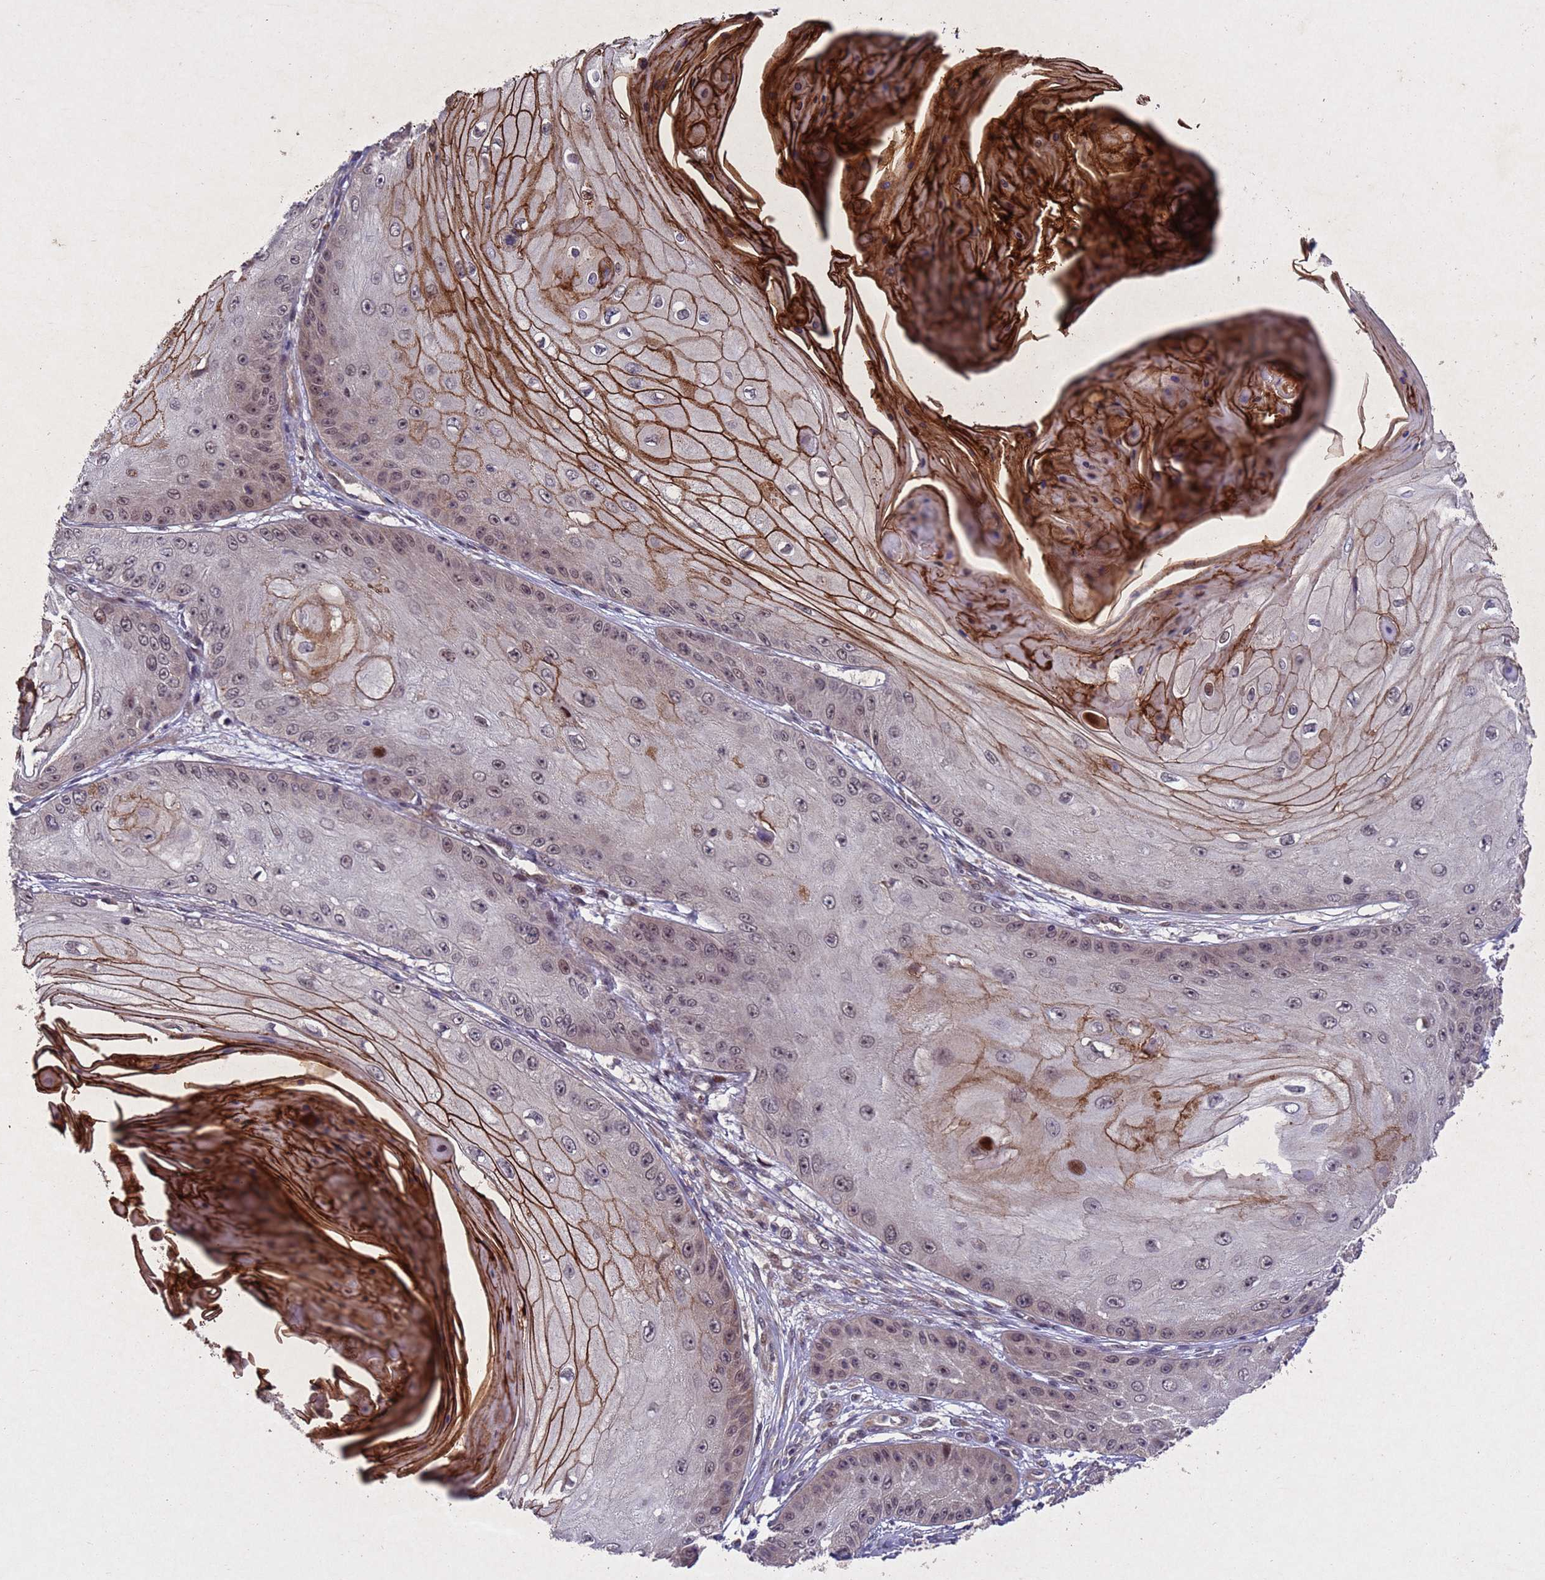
{"staining": {"intensity": "strong", "quantity": "<25%", "location": "cytoplasmic/membranous,nuclear"}, "tissue": "skin cancer", "cell_type": "Tumor cells", "image_type": "cancer", "snomed": [{"axis": "morphology", "description": "Squamous cell carcinoma, NOS"}, {"axis": "topography", "description": "Skin"}], "caption": "Squamous cell carcinoma (skin) stained with immunohistochemistry displays strong cytoplasmic/membranous and nuclear positivity in approximately <25% of tumor cells.", "gene": "TBK1", "patient": {"sex": "male", "age": 70}}